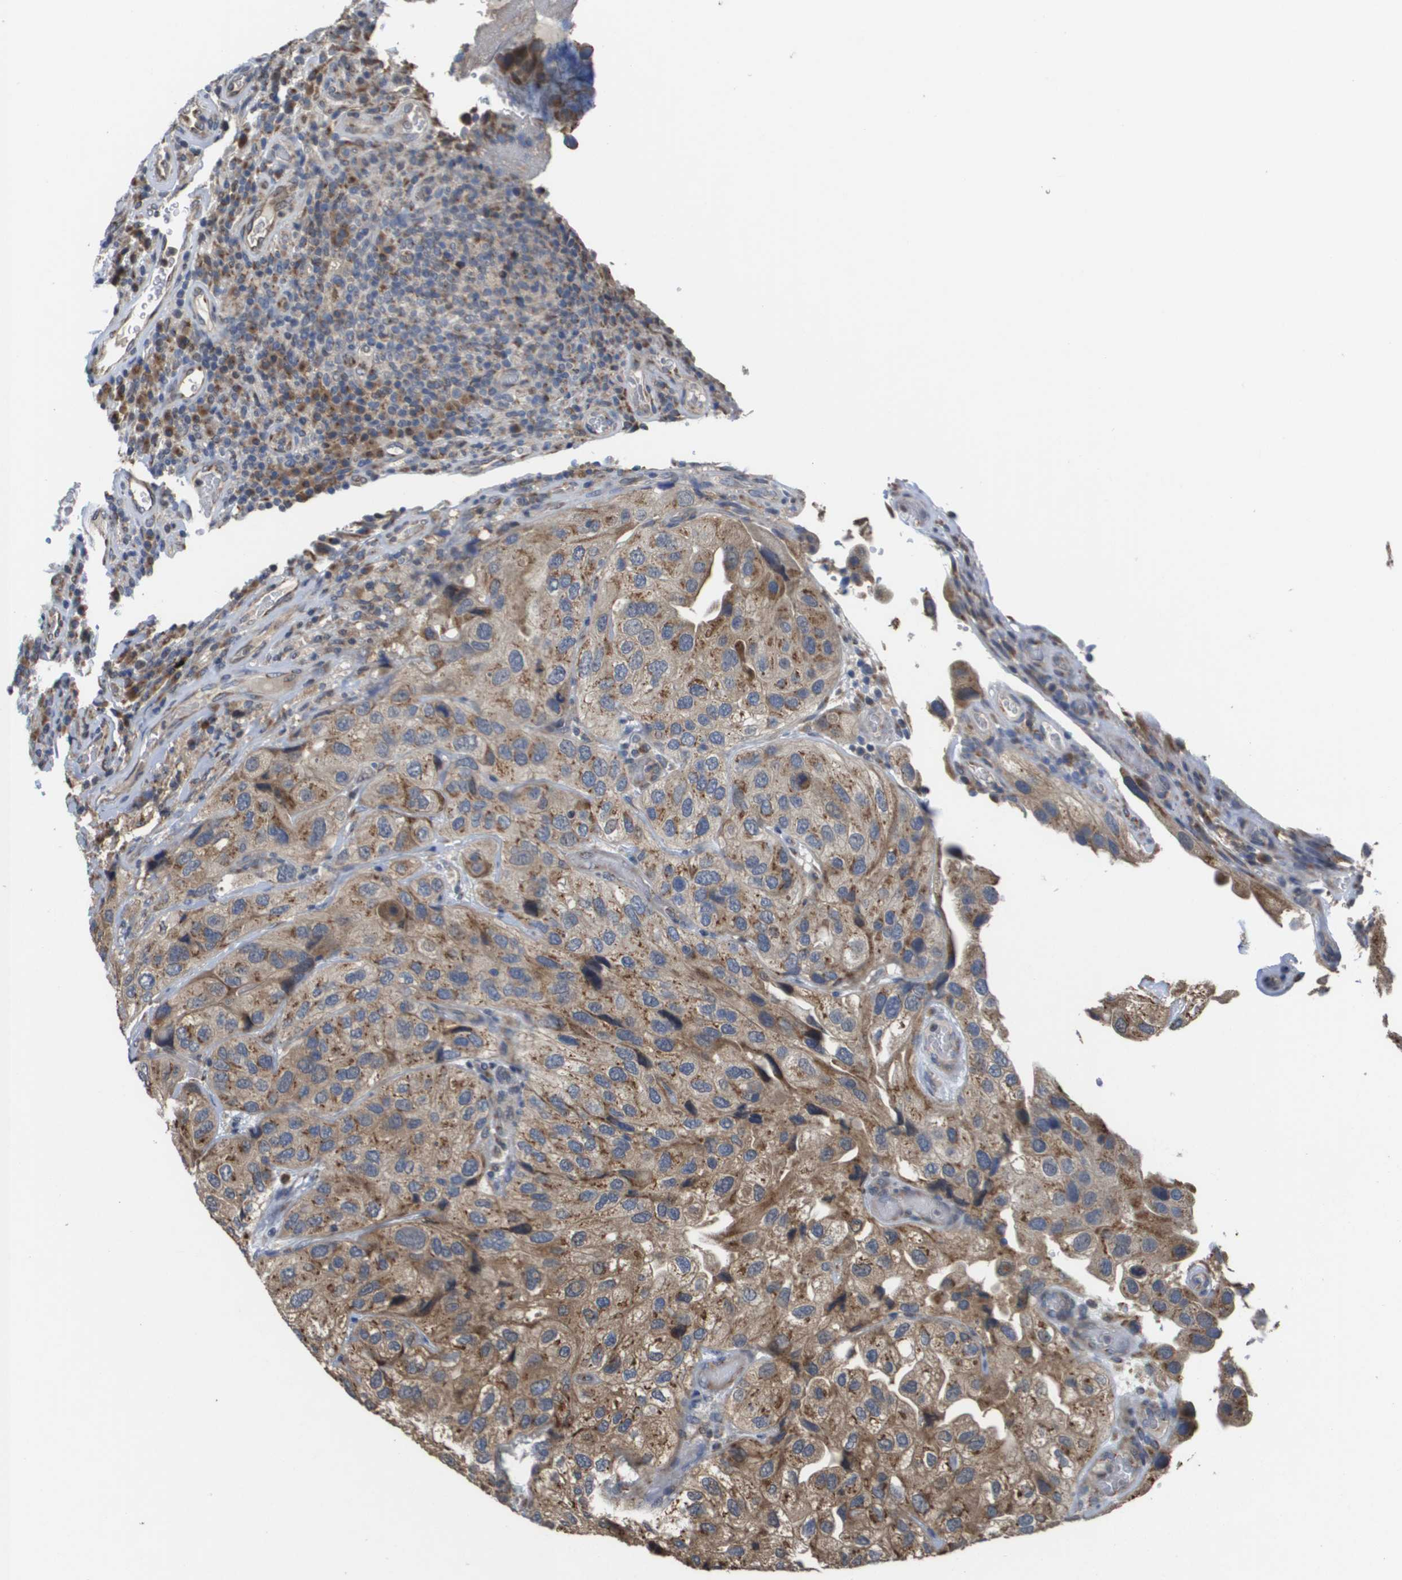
{"staining": {"intensity": "moderate", "quantity": ">75%", "location": "cytoplasmic/membranous"}, "tissue": "urothelial cancer", "cell_type": "Tumor cells", "image_type": "cancer", "snomed": [{"axis": "morphology", "description": "Urothelial carcinoma, High grade"}, {"axis": "topography", "description": "Urinary bladder"}], "caption": "The micrograph exhibits staining of urothelial cancer, revealing moderate cytoplasmic/membranous protein expression (brown color) within tumor cells. (DAB = brown stain, brightfield microscopy at high magnification).", "gene": "PCK1", "patient": {"sex": "female", "age": 64}}